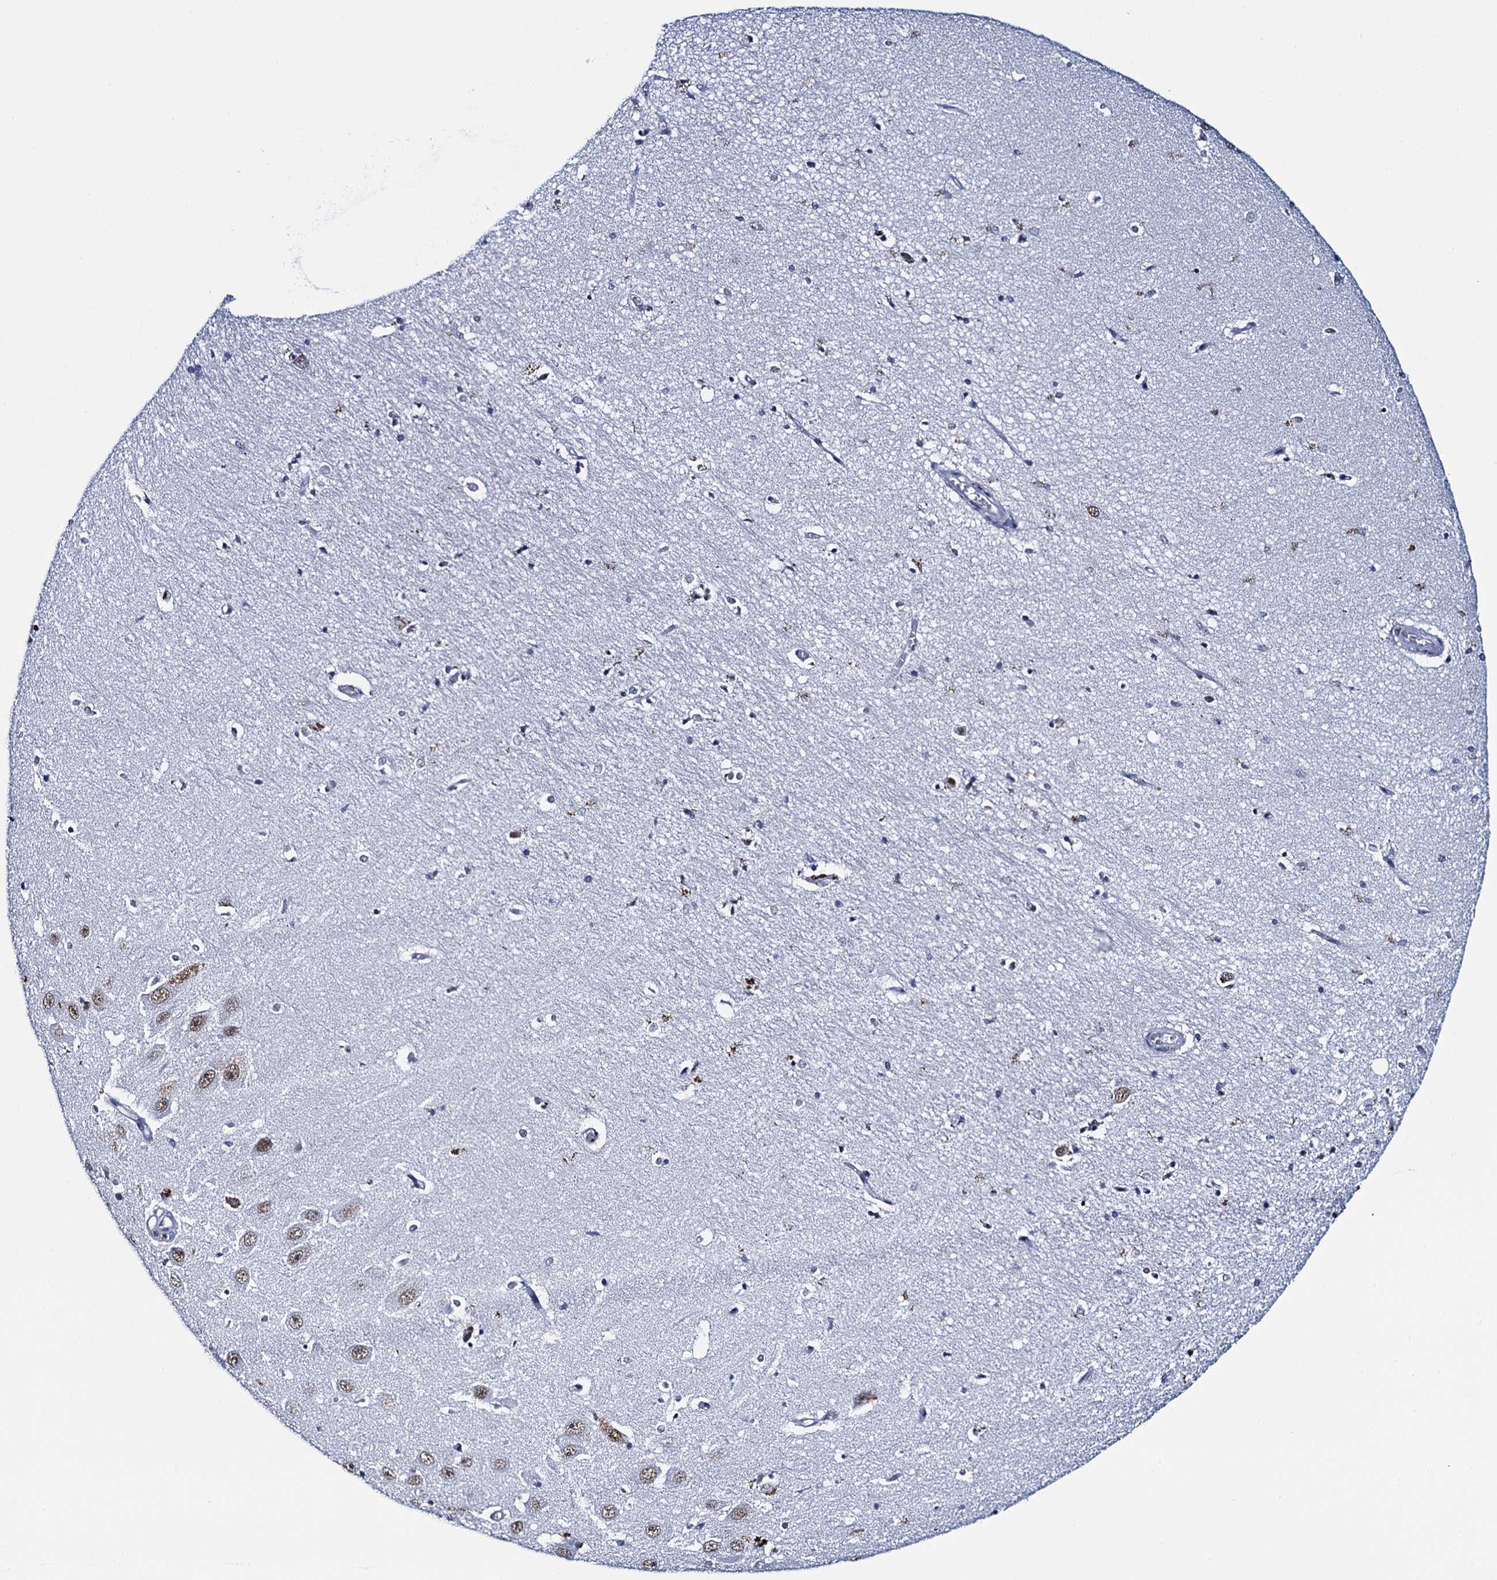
{"staining": {"intensity": "moderate", "quantity": "<25%", "location": "nuclear"}, "tissue": "hippocampus", "cell_type": "Glial cells", "image_type": "normal", "snomed": [{"axis": "morphology", "description": "Normal tissue, NOS"}, {"axis": "topography", "description": "Hippocampus"}], "caption": "Benign hippocampus reveals moderate nuclear staining in approximately <25% of glial cells, visualized by immunohistochemistry. (IHC, brightfield microscopy, high magnification).", "gene": "HNRNPUL2", "patient": {"sex": "female", "age": 64}}